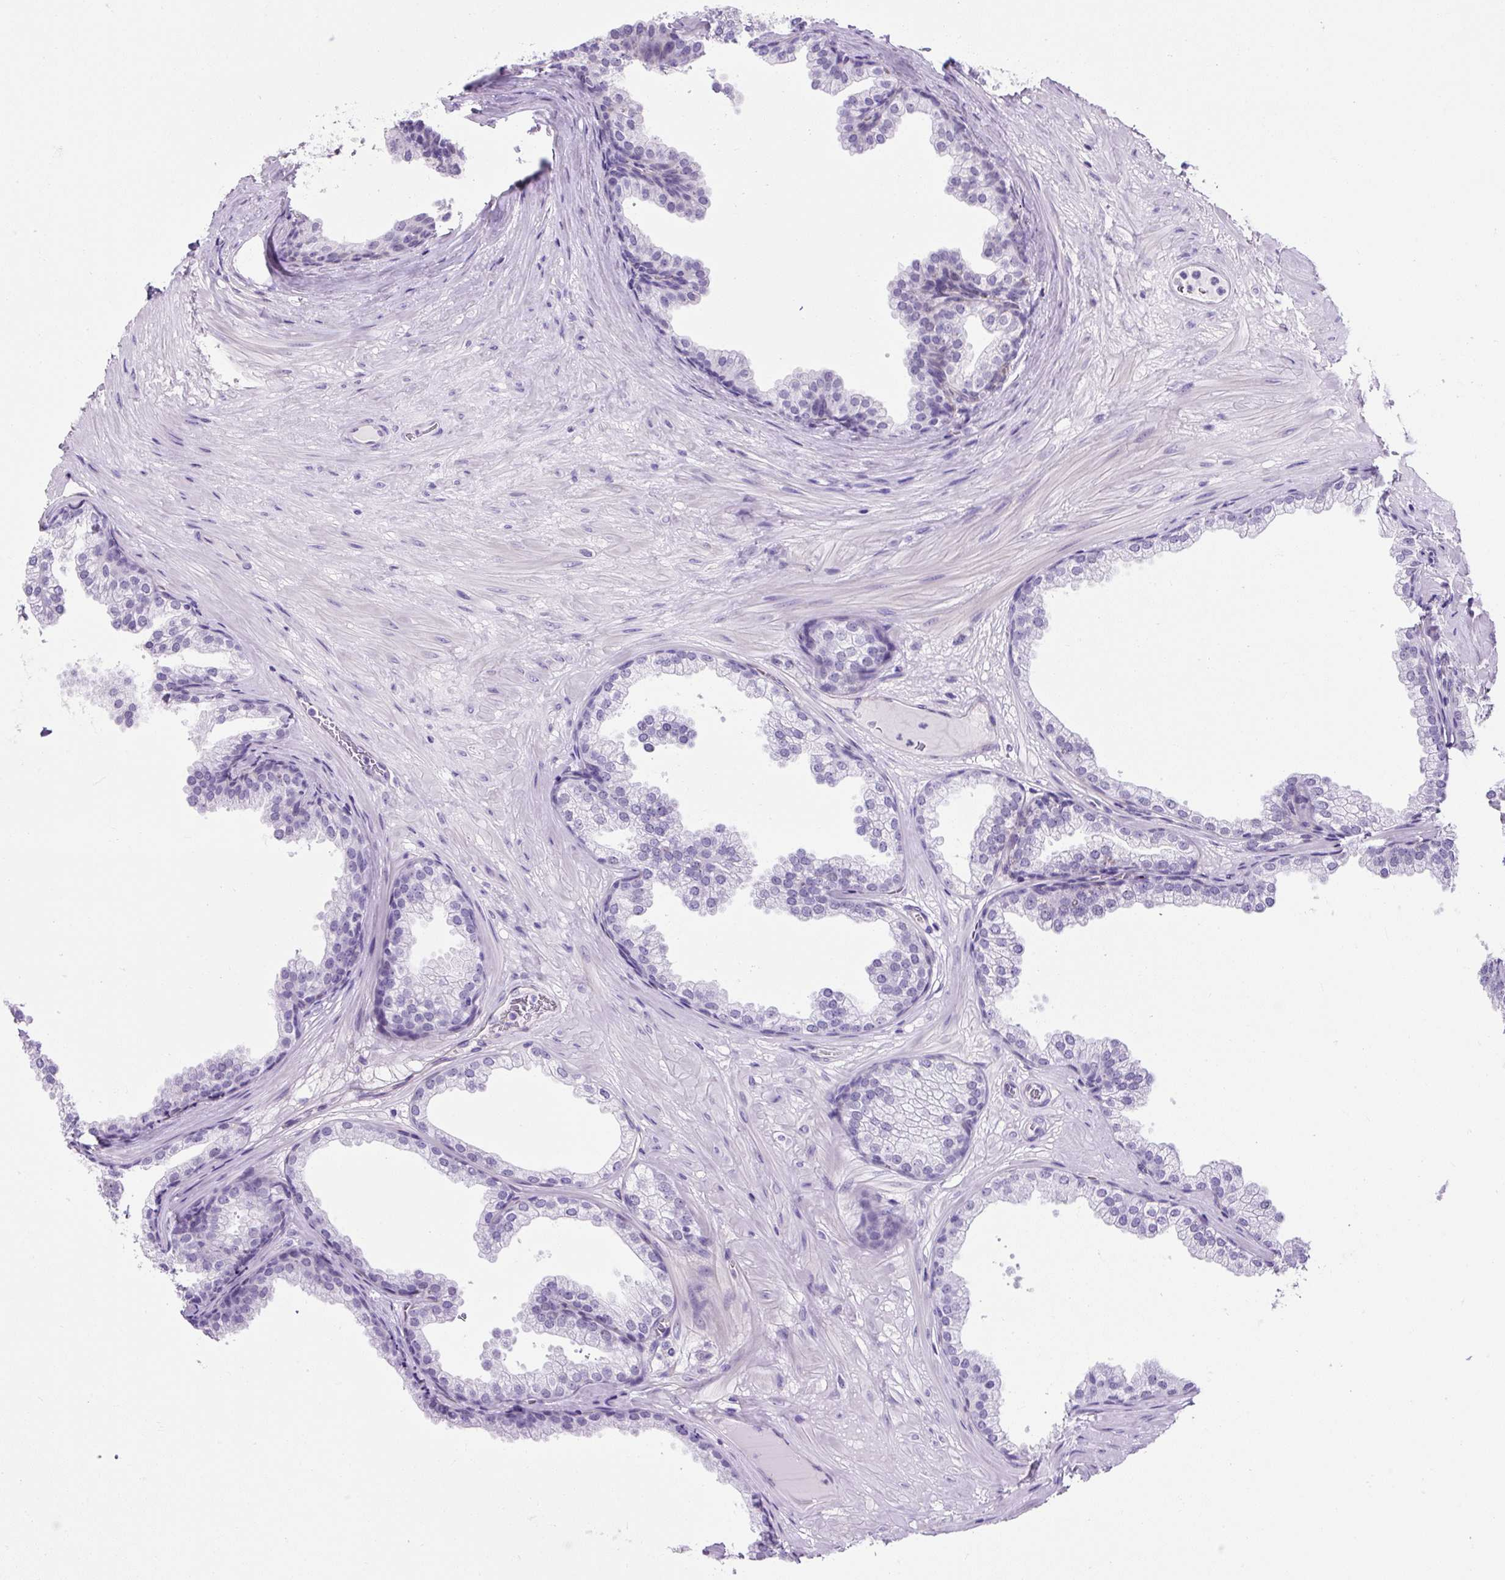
{"staining": {"intensity": "negative", "quantity": "none", "location": "none"}, "tissue": "prostate", "cell_type": "Glandular cells", "image_type": "normal", "snomed": [{"axis": "morphology", "description": "Normal tissue, NOS"}, {"axis": "topography", "description": "Prostate"}], "caption": "Immunohistochemistry histopathology image of benign human prostate stained for a protein (brown), which shows no positivity in glandular cells.", "gene": "KRT12", "patient": {"sex": "male", "age": 37}}